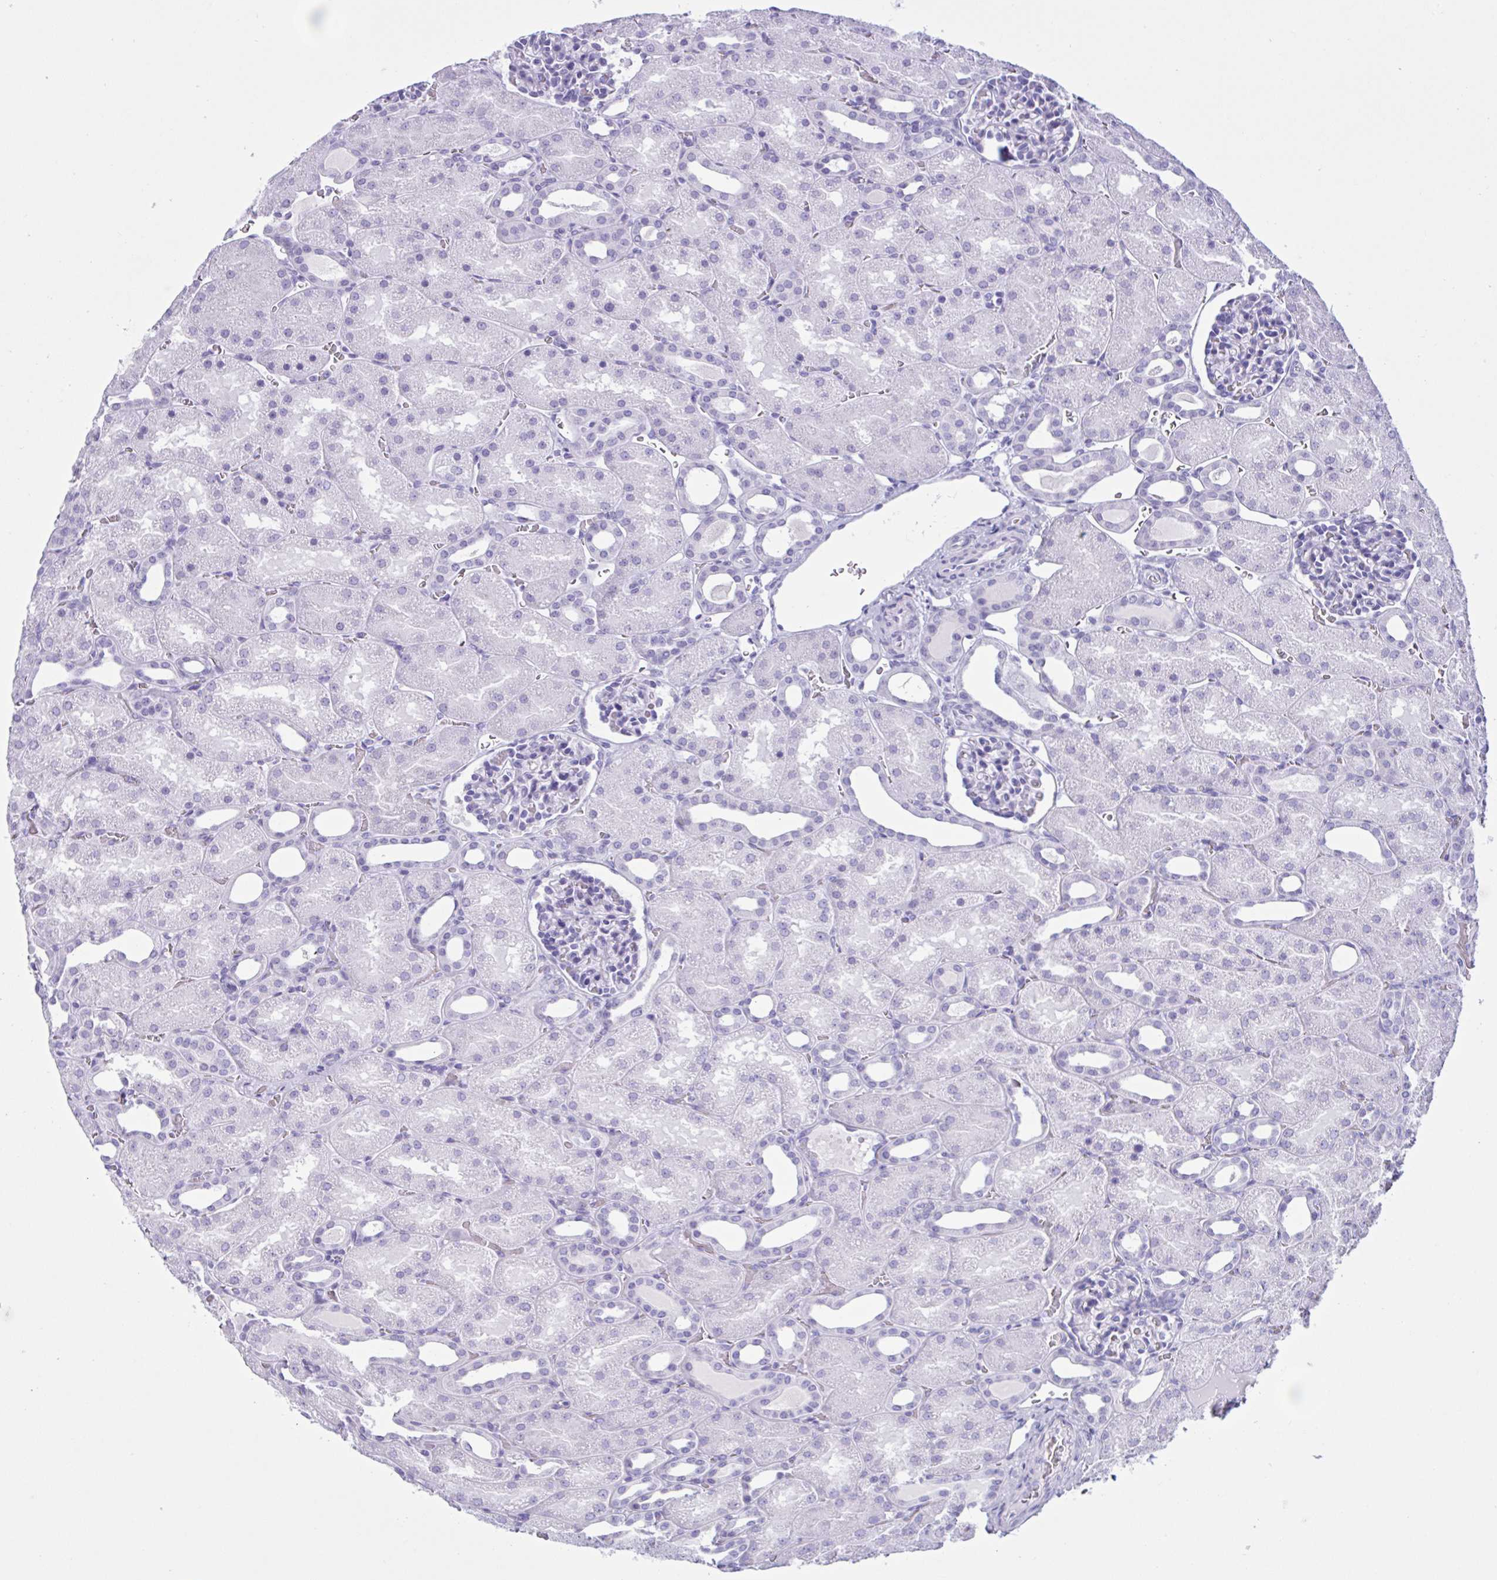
{"staining": {"intensity": "negative", "quantity": "none", "location": "none"}, "tissue": "kidney", "cell_type": "Cells in glomeruli", "image_type": "normal", "snomed": [{"axis": "morphology", "description": "Normal tissue, NOS"}, {"axis": "topography", "description": "Kidney"}], "caption": "DAB immunohistochemical staining of benign kidney reveals no significant expression in cells in glomeruli. (IHC, brightfield microscopy, high magnification).", "gene": "MRGPRG", "patient": {"sex": "male", "age": 2}}